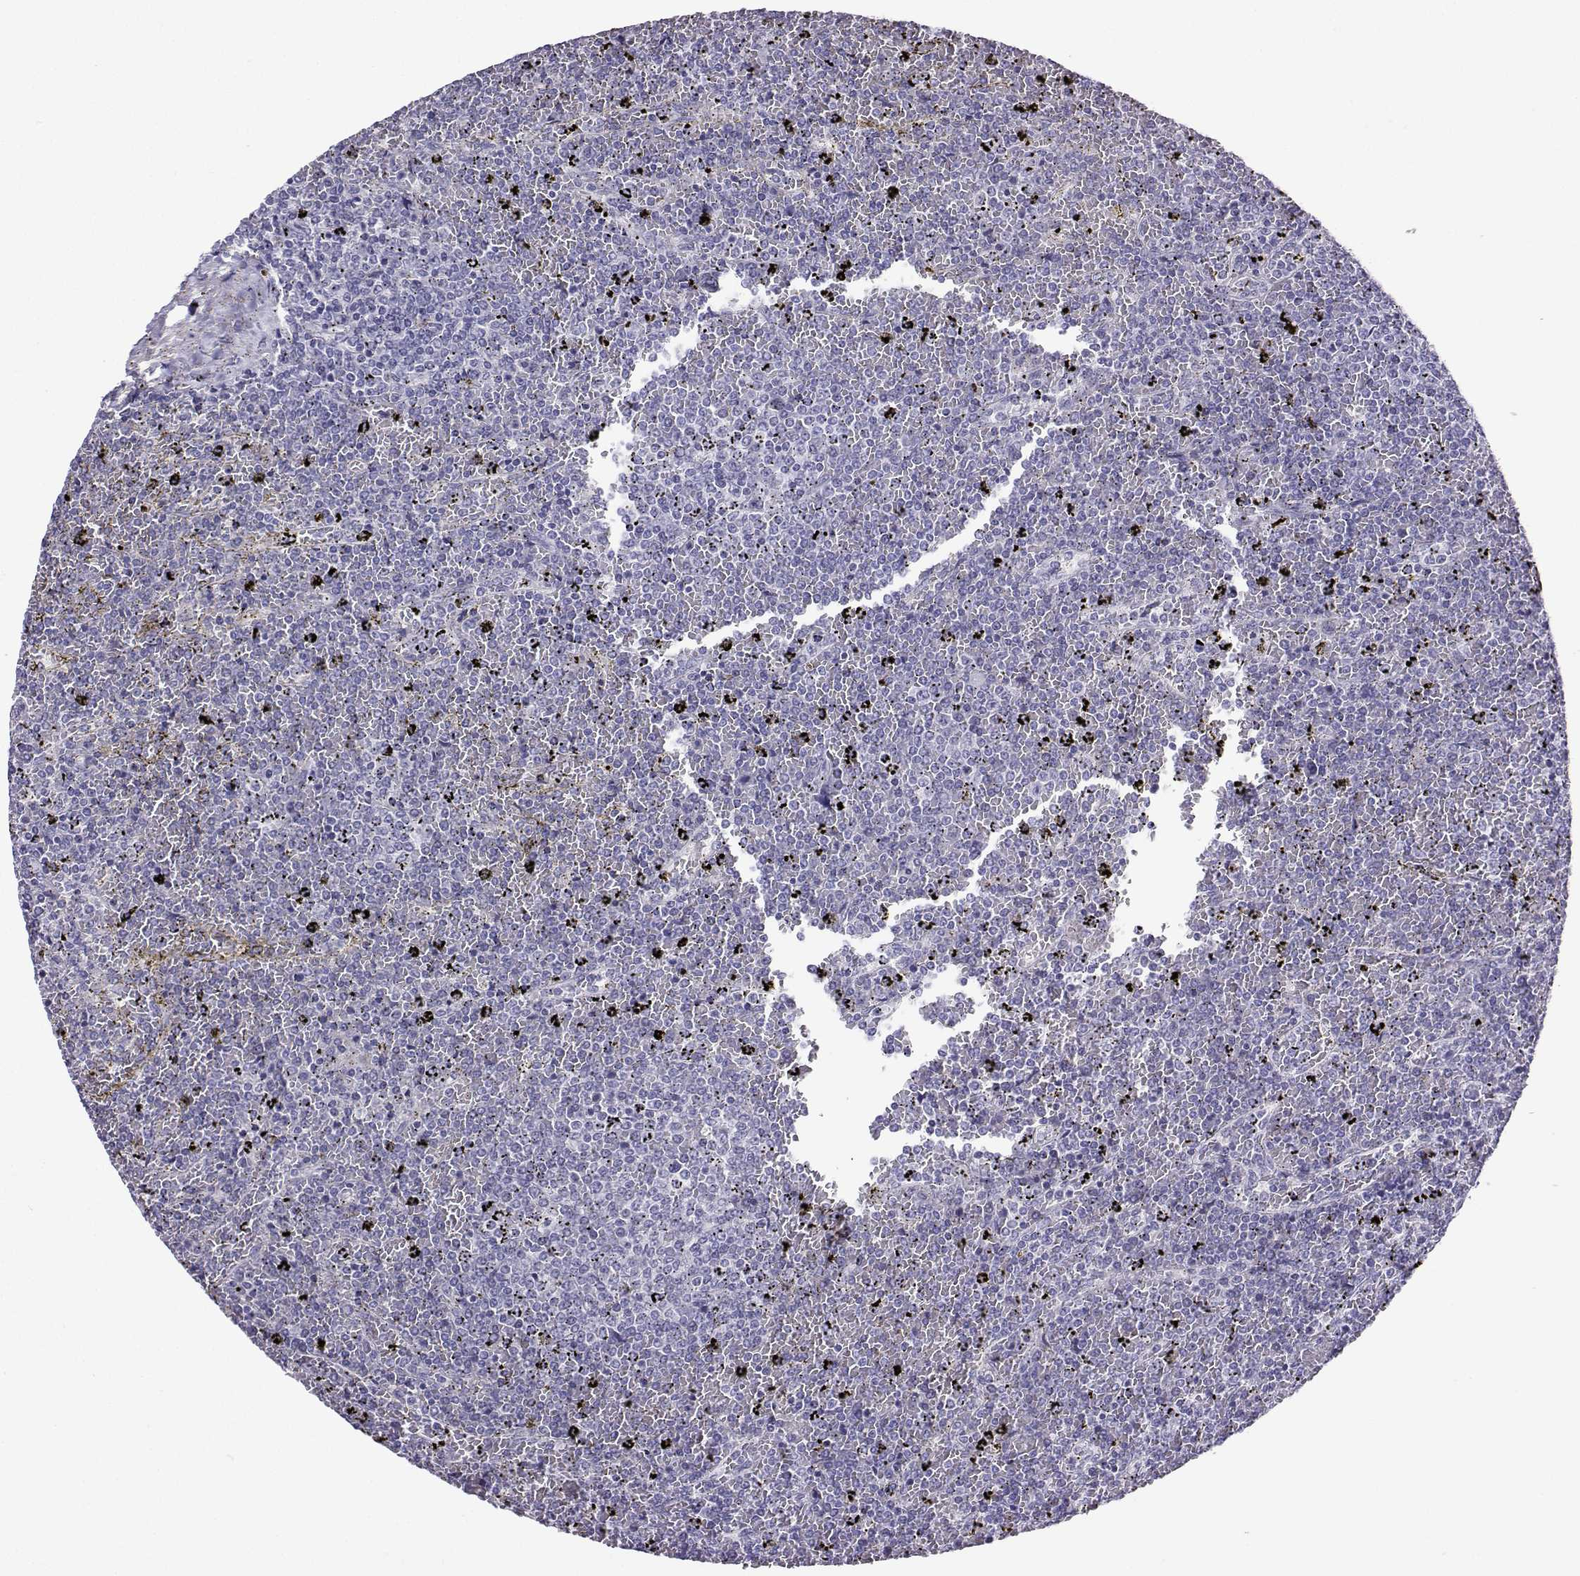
{"staining": {"intensity": "negative", "quantity": "none", "location": "none"}, "tissue": "lymphoma", "cell_type": "Tumor cells", "image_type": "cancer", "snomed": [{"axis": "morphology", "description": "Malignant lymphoma, non-Hodgkin's type, Low grade"}, {"axis": "topography", "description": "Spleen"}], "caption": "This is an immunohistochemistry histopathology image of lymphoma. There is no expression in tumor cells.", "gene": "FBXO24", "patient": {"sex": "female", "age": 77}}